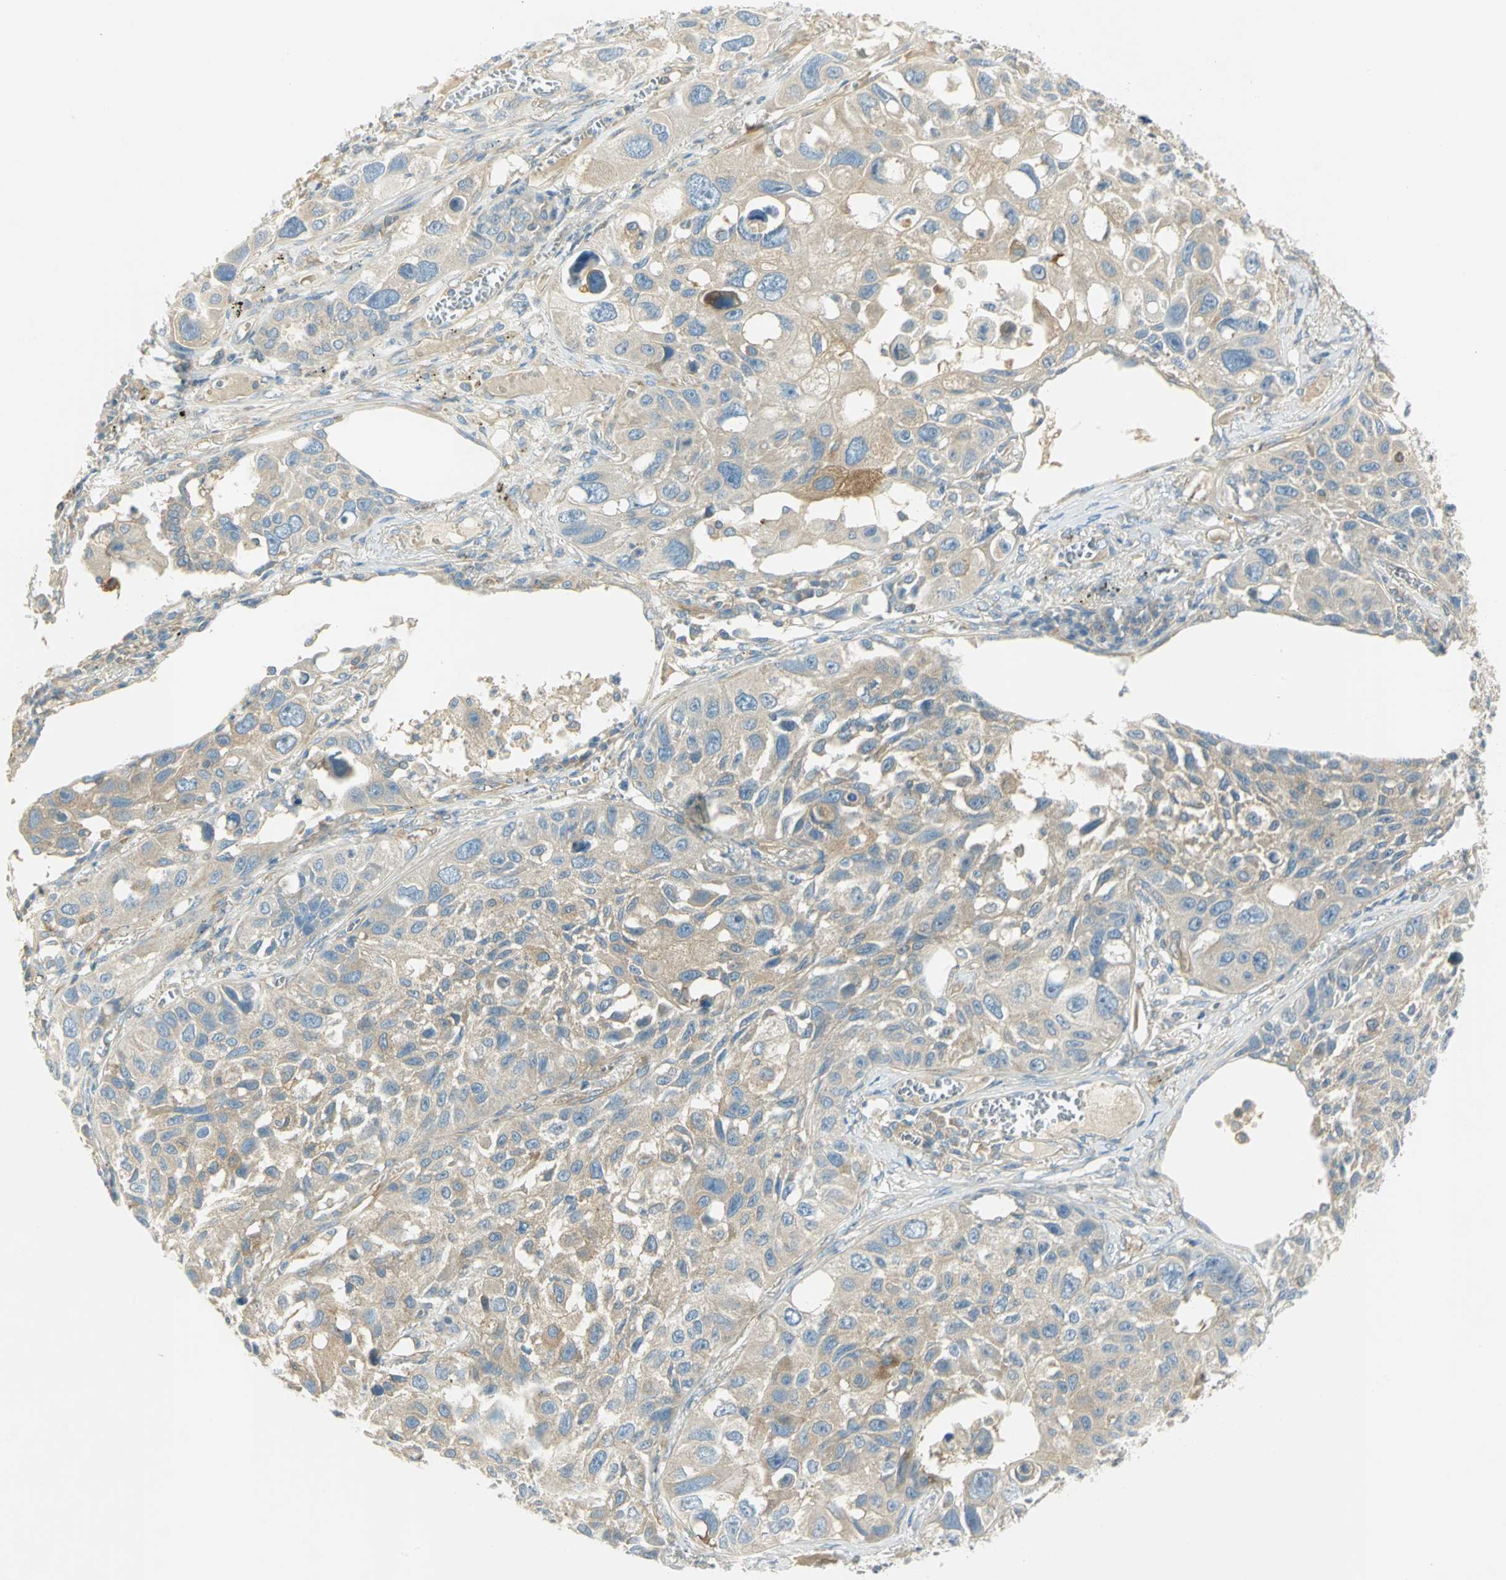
{"staining": {"intensity": "weak", "quantity": ">75%", "location": "cytoplasmic/membranous"}, "tissue": "lung cancer", "cell_type": "Tumor cells", "image_type": "cancer", "snomed": [{"axis": "morphology", "description": "Squamous cell carcinoma, NOS"}, {"axis": "topography", "description": "Lung"}], "caption": "Immunohistochemical staining of lung cancer demonstrates low levels of weak cytoplasmic/membranous protein staining in about >75% of tumor cells.", "gene": "TSC22D2", "patient": {"sex": "male", "age": 71}}